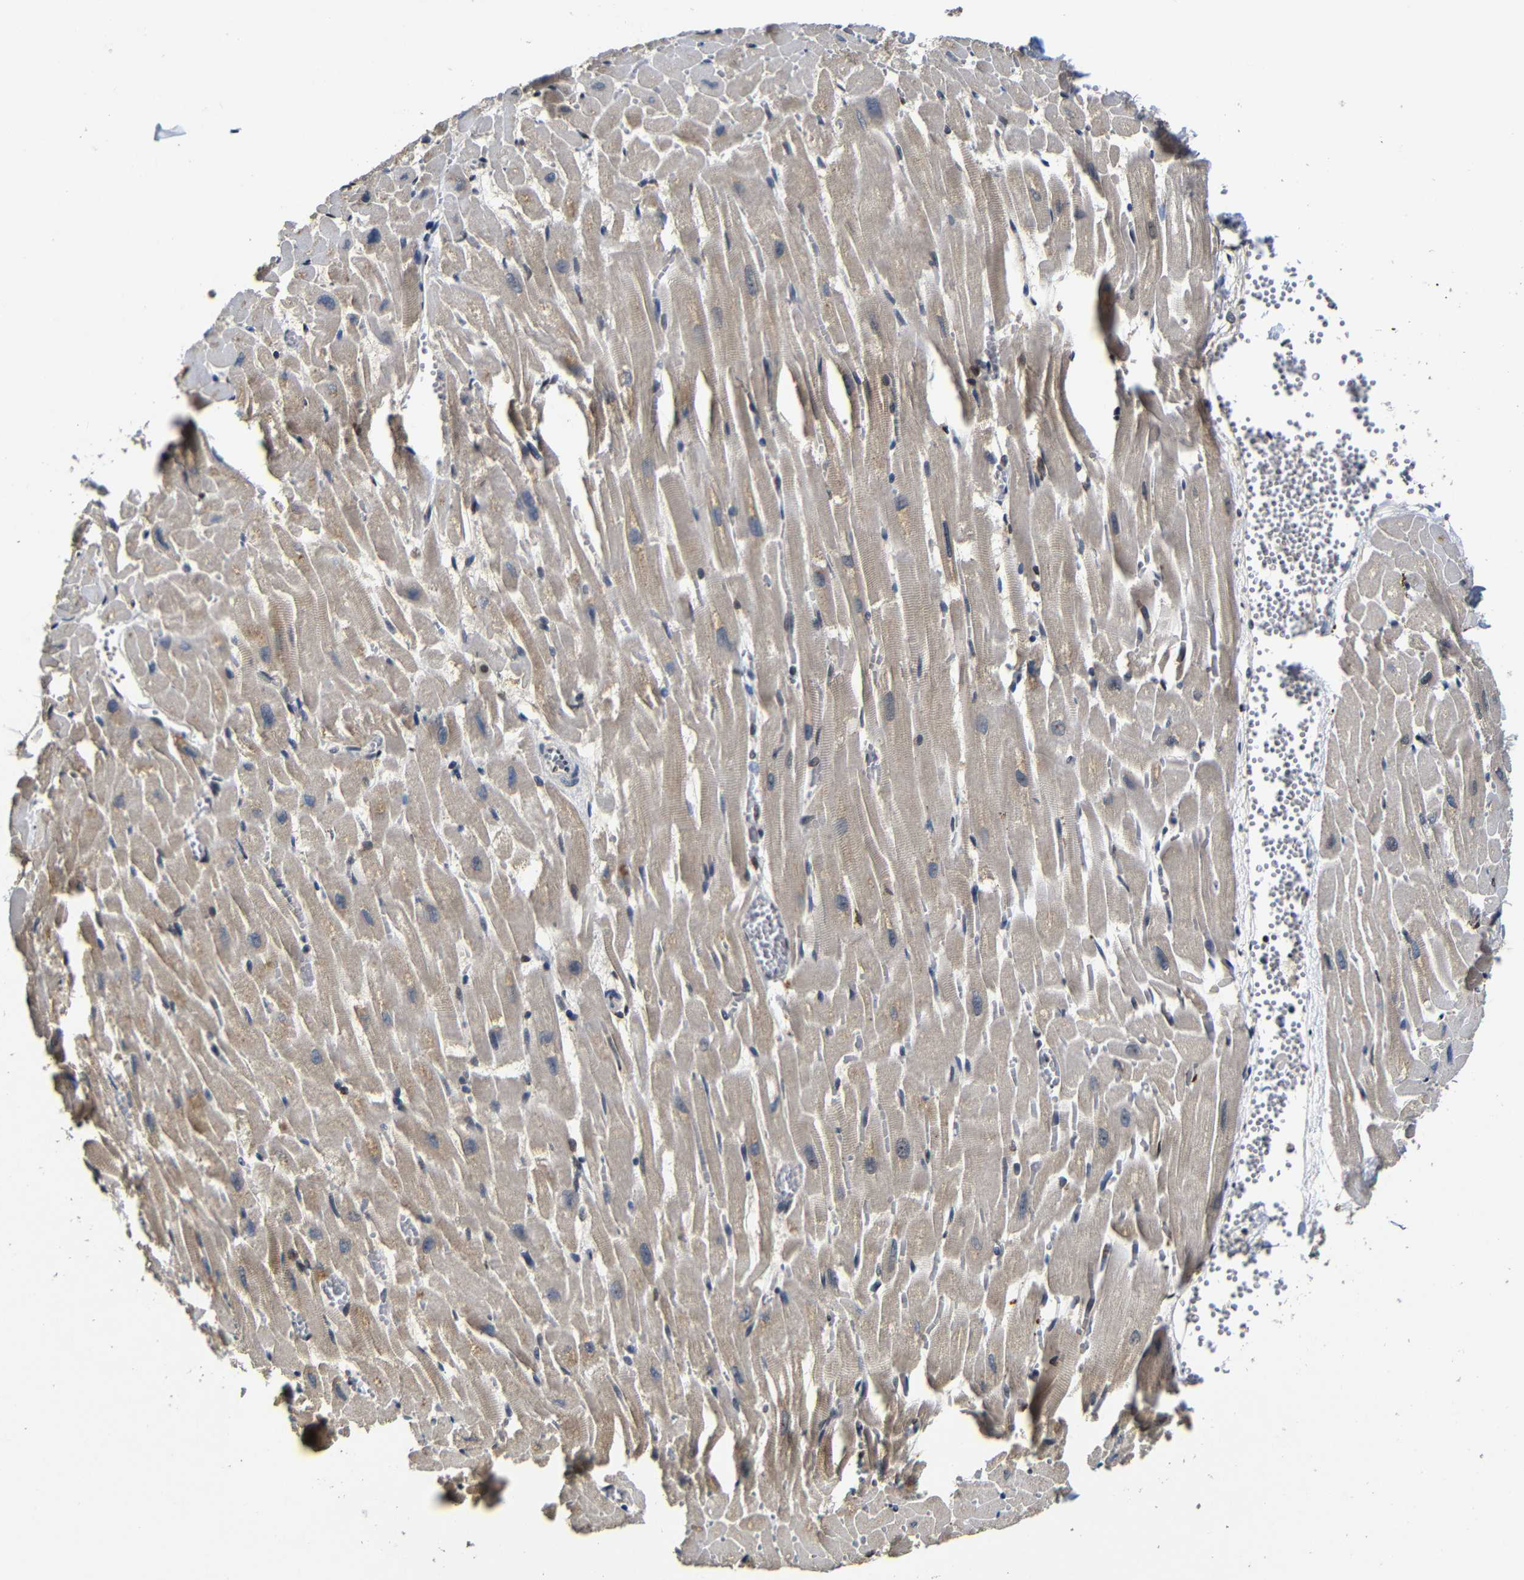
{"staining": {"intensity": "moderate", "quantity": "25%-75%", "location": "cytoplasmic/membranous"}, "tissue": "heart muscle", "cell_type": "Cardiomyocytes", "image_type": "normal", "snomed": [{"axis": "morphology", "description": "Normal tissue, NOS"}, {"axis": "topography", "description": "Heart"}], "caption": "Immunohistochemistry (IHC) (DAB) staining of normal heart muscle exhibits moderate cytoplasmic/membranous protein staining in approximately 25%-75% of cardiomyocytes. (brown staining indicates protein expression, while blue staining denotes nuclei).", "gene": "MYC", "patient": {"sex": "female", "age": 19}}